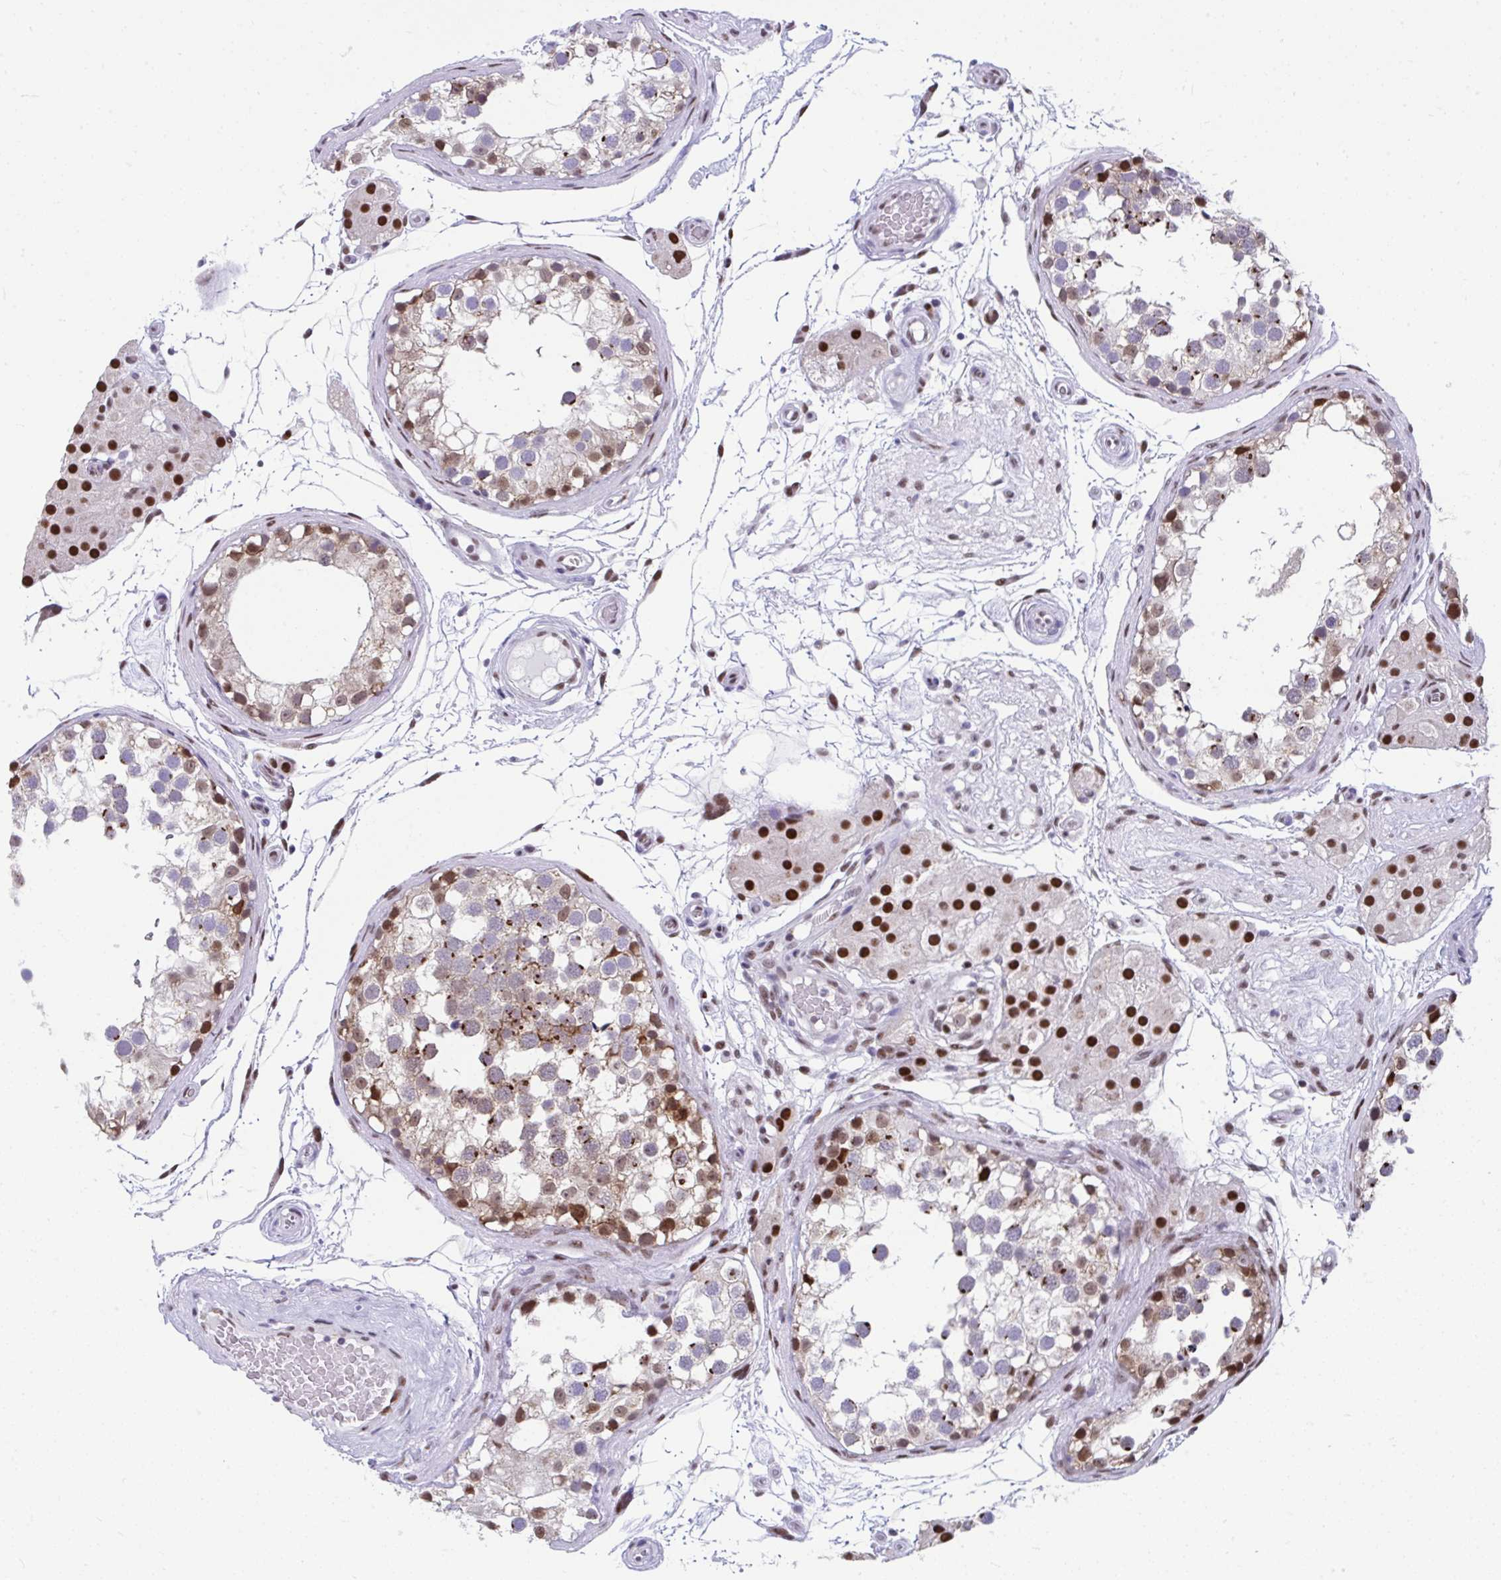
{"staining": {"intensity": "moderate", "quantity": "25%-75%", "location": "cytoplasmic/membranous,nuclear"}, "tissue": "testis", "cell_type": "Cells in seminiferous ducts", "image_type": "normal", "snomed": [{"axis": "morphology", "description": "Normal tissue, NOS"}, {"axis": "morphology", "description": "Seminoma, NOS"}, {"axis": "topography", "description": "Testis"}], "caption": "IHC photomicrograph of normal testis: testis stained using immunohistochemistry exhibits medium levels of moderate protein expression localized specifically in the cytoplasmic/membranous,nuclear of cells in seminiferous ducts, appearing as a cytoplasmic/membranous,nuclear brown color.", "gene": "SLC35C2", "patient": {"sex": "male", "age": 65}}